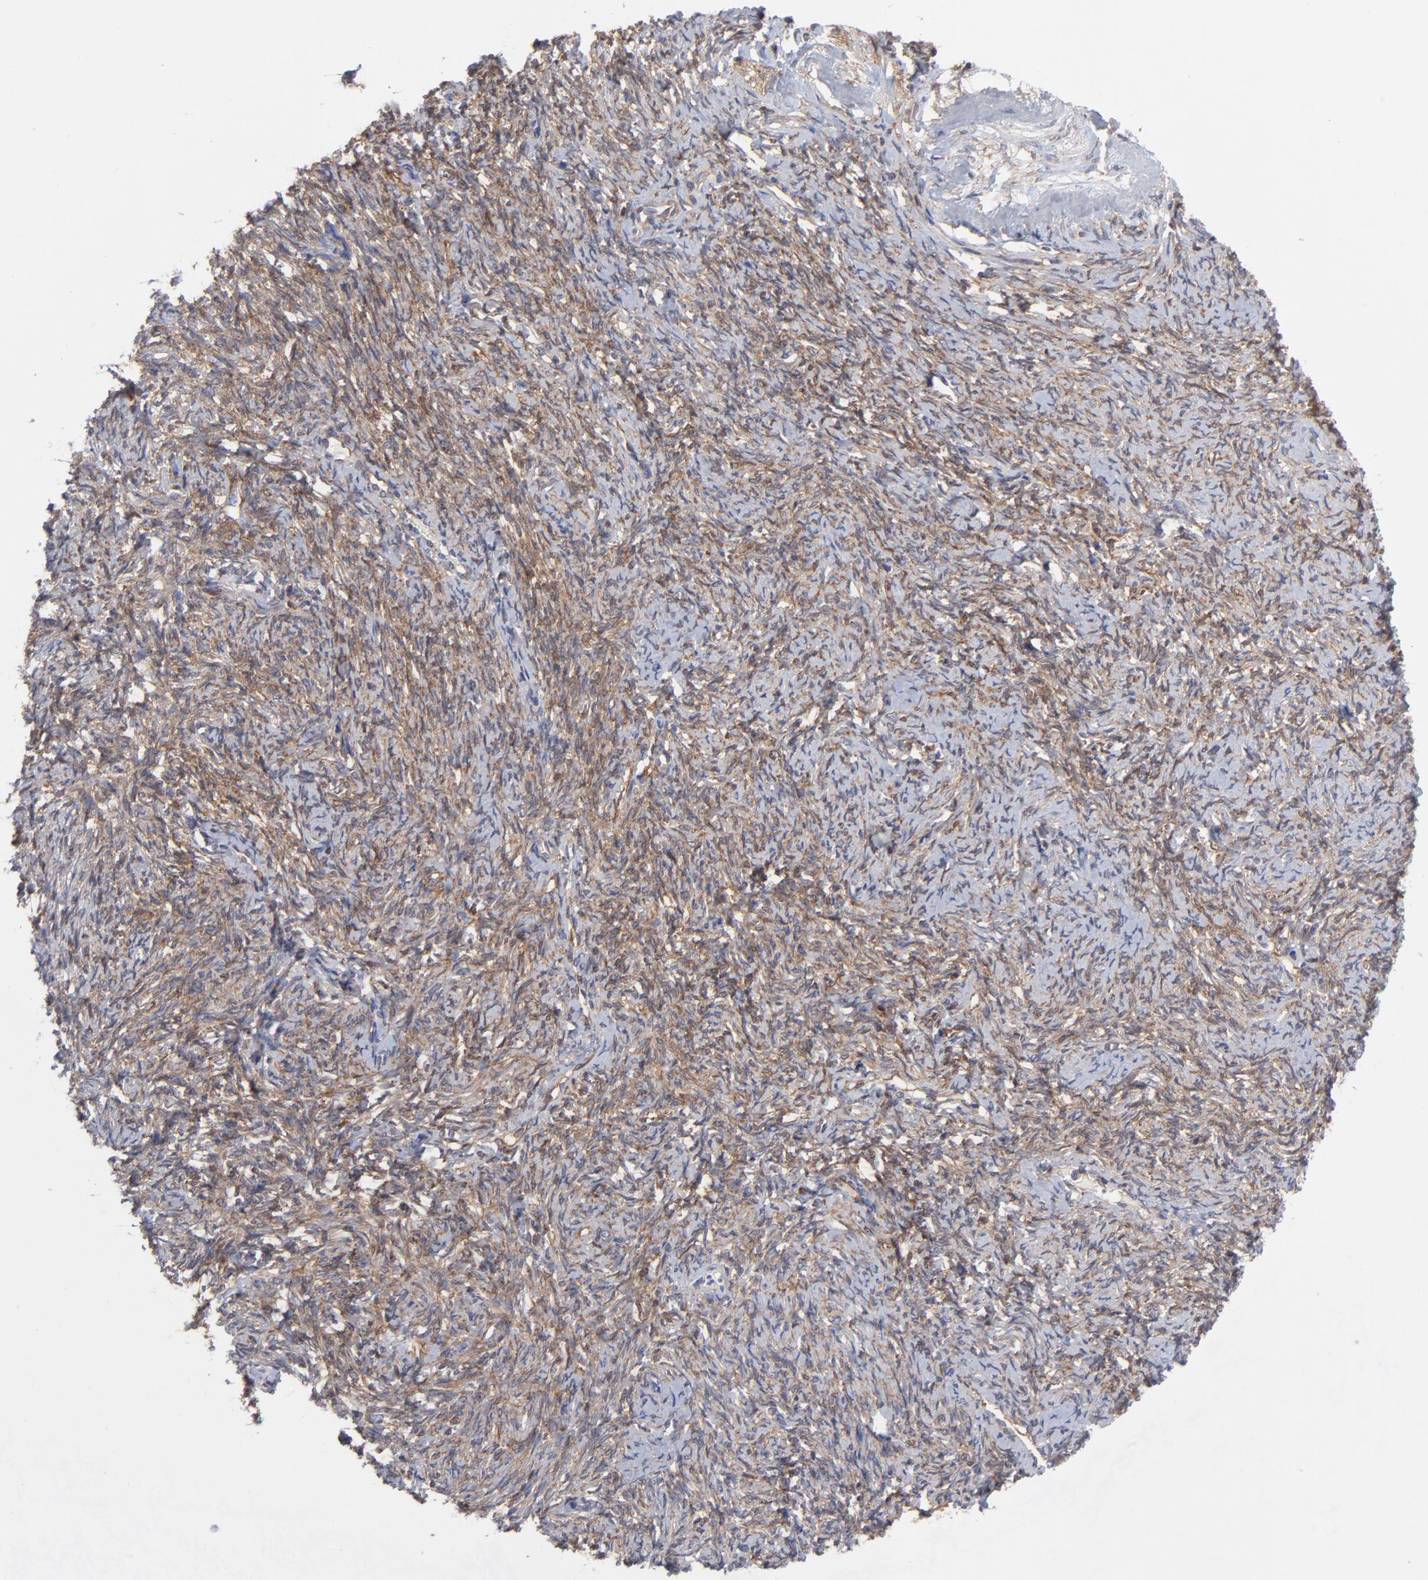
{"staining": {"intensity": "moderate", "quantity": "25%-75%", "location": "cytoplasmic/membranous"}, "tissue": "ovarian cancer", "cell_type": "Tumor cells", "image_type": "cancer", "snomed": [{"axis": "morphology", "description": "Normal tissue, NOS"}, {"axis": "morphology", "description": "Cystadenocarcinoma, serous, NOS"}, {"axis": "topography", "description": "Ovary"}], "caption": "A high-resolution micrograph shows immunohistochemistry staining of ovarian cancer (serous cystadenocarcinoma), which demonstrates moderate cytoplasmic/membranous expression in approximately 25%-75% of tumor cells.", "gene": "NFKBIA", "patient": {"sex": "female", "age": 62}}